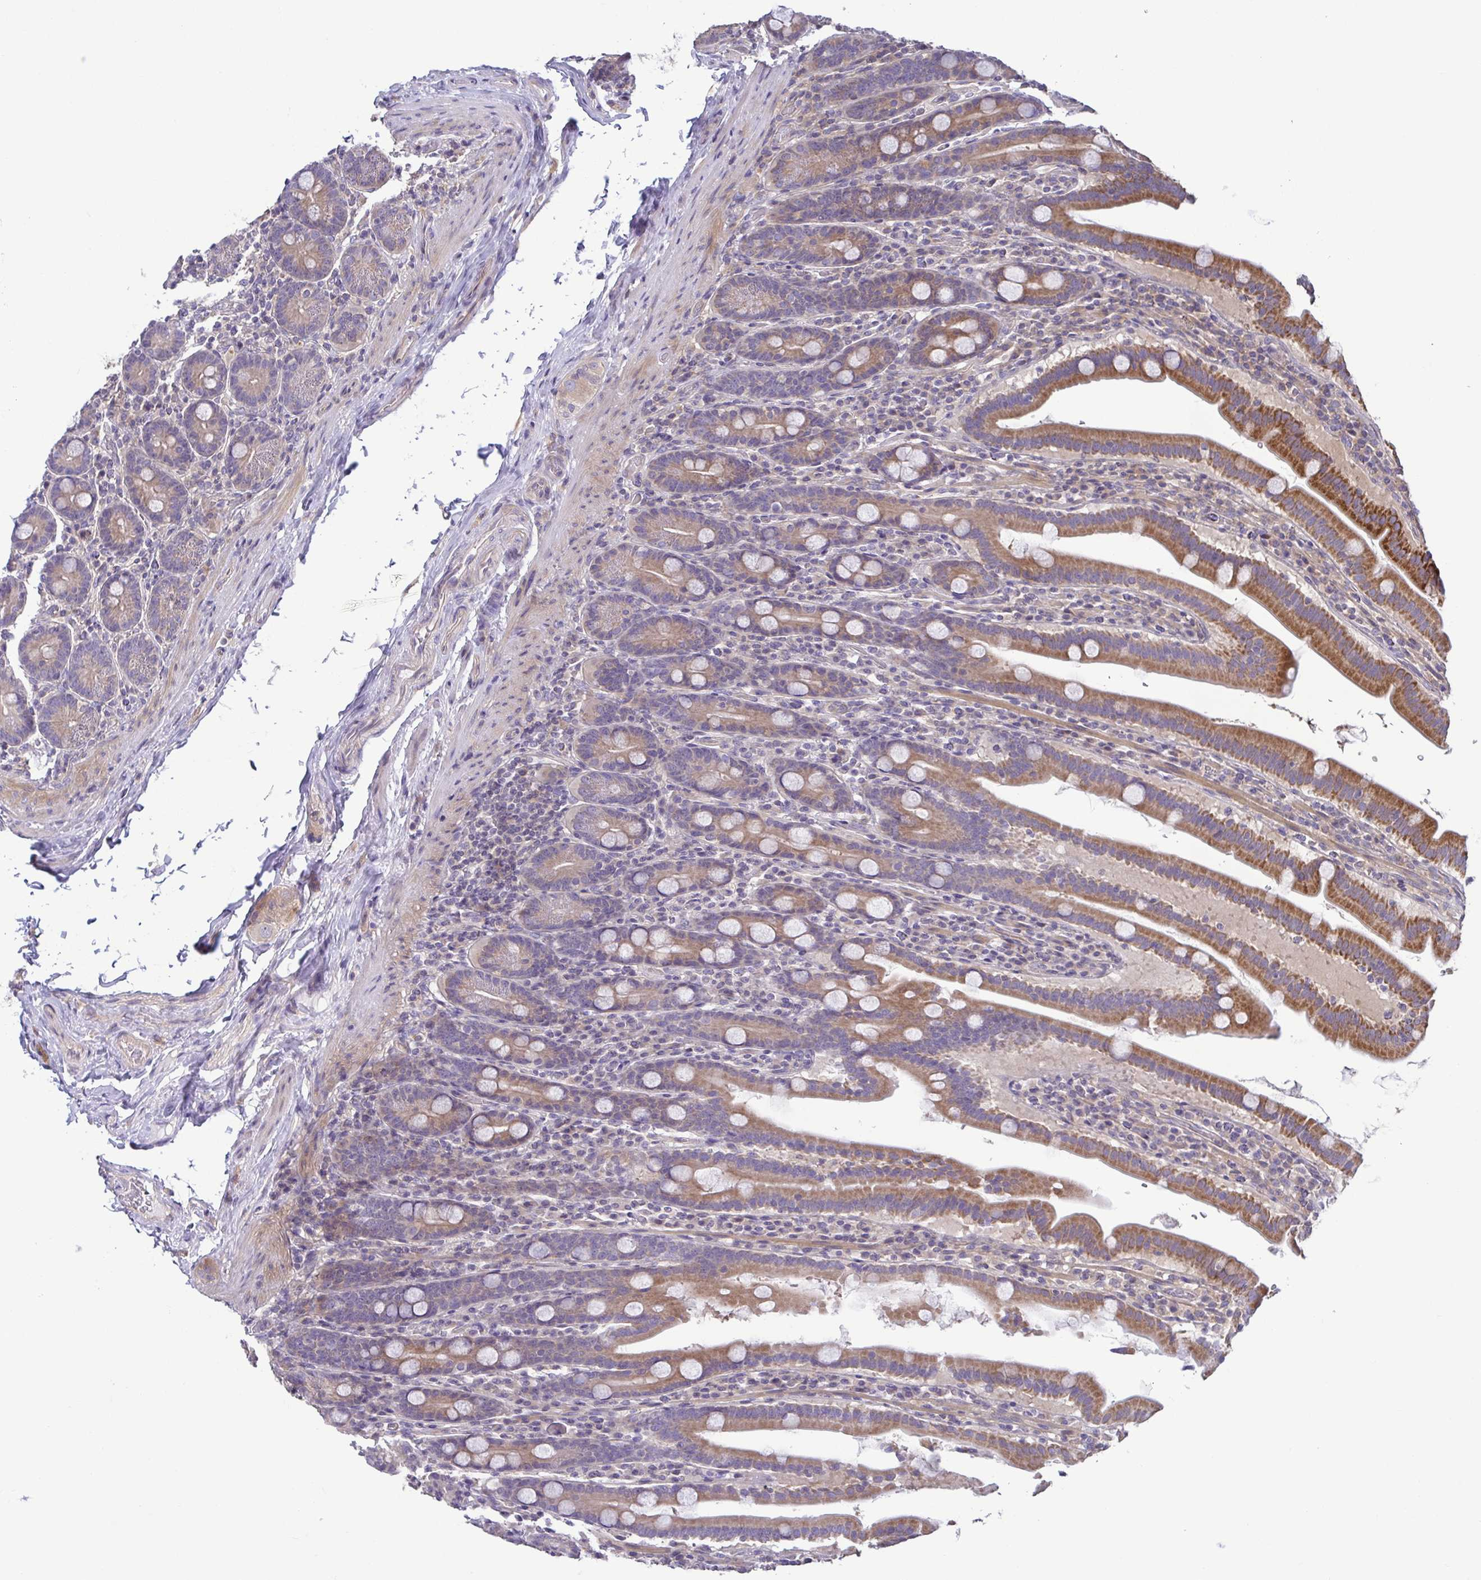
{"staining": {"intensity": "moderate", "quantity": ">75%", "location": "cytoplasmic/membranous"}, "tissue": "small intestine", "cell_type": "Glandular cells", "image_type": "normal", "snomed": [{"axis": "morphology", "description": "Normal tissue, NOS"}, {"axis": "topography", "description": "Small intestine"}], "caption": "The histopathology image displays staining of normal small intestine, revealing moderate cytoplasmic/membranous protein staining (brown color) within glandular cells.", "gene": "LMF2", "patient": {"sex": "male", "age": 26}}